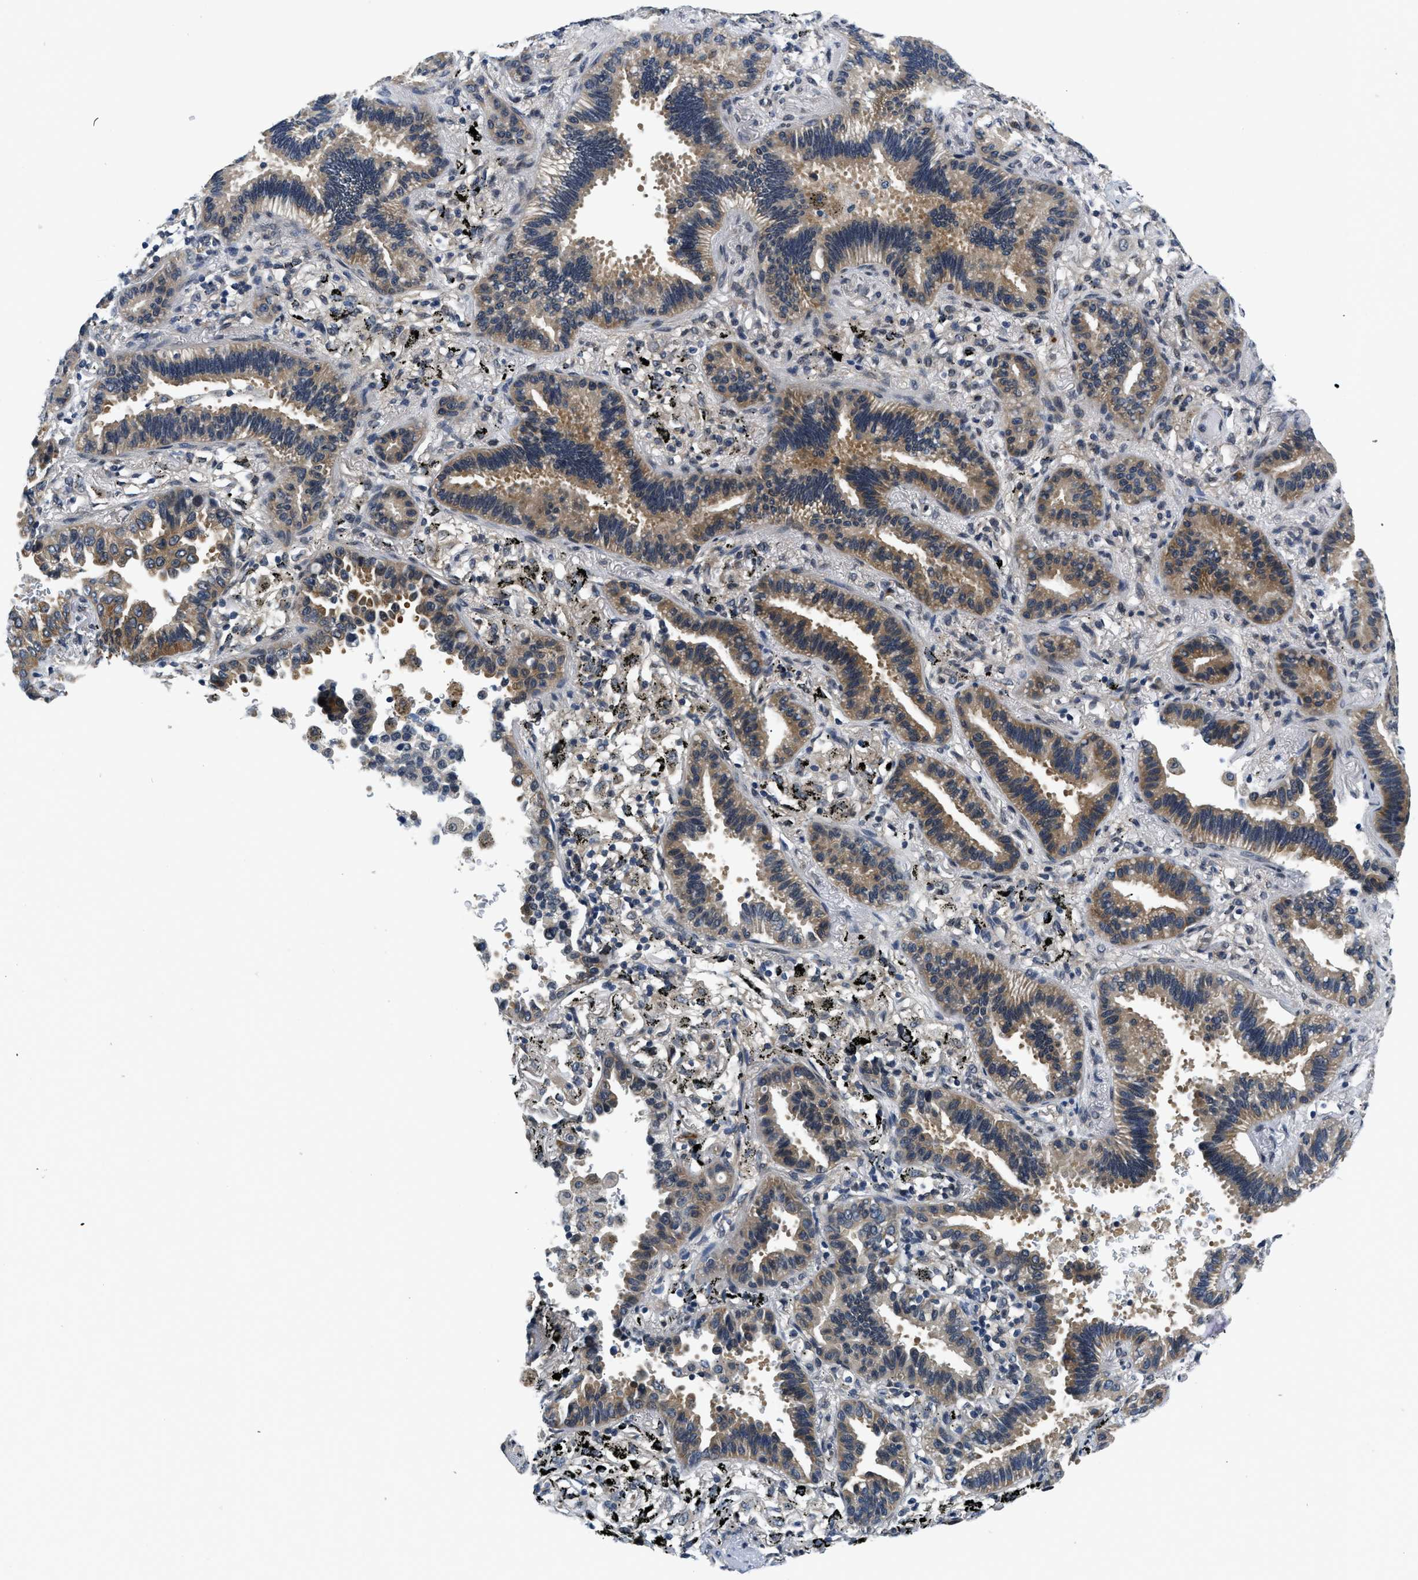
{"staining": {"intensity": "moderate", "quantity": "25%-75%", "location": "cytoplasmic/membranous"}, "tissue": "lung cancer", "cell_type": "Tumor cells", "image_type": "cancer", "snomed": [{"axis": "morphology", "description": "Normal tissue, NOS"}, {"axis": "morphology", "description": "Adenocarcinoma, NOS"}, {"axis": "topography", "description": "Lung"}], "caption": "Immunohistochemistry (IHC) image of human lung cancer (adenocarcinoma) stained for a protein (brown), which demonstrates medium levels of moderate cytoplasmic/membranous staining in about 25%-75% of tumor cells.", "gene": "SMAD4", "patient": {"sex": "male", "age": 59}}